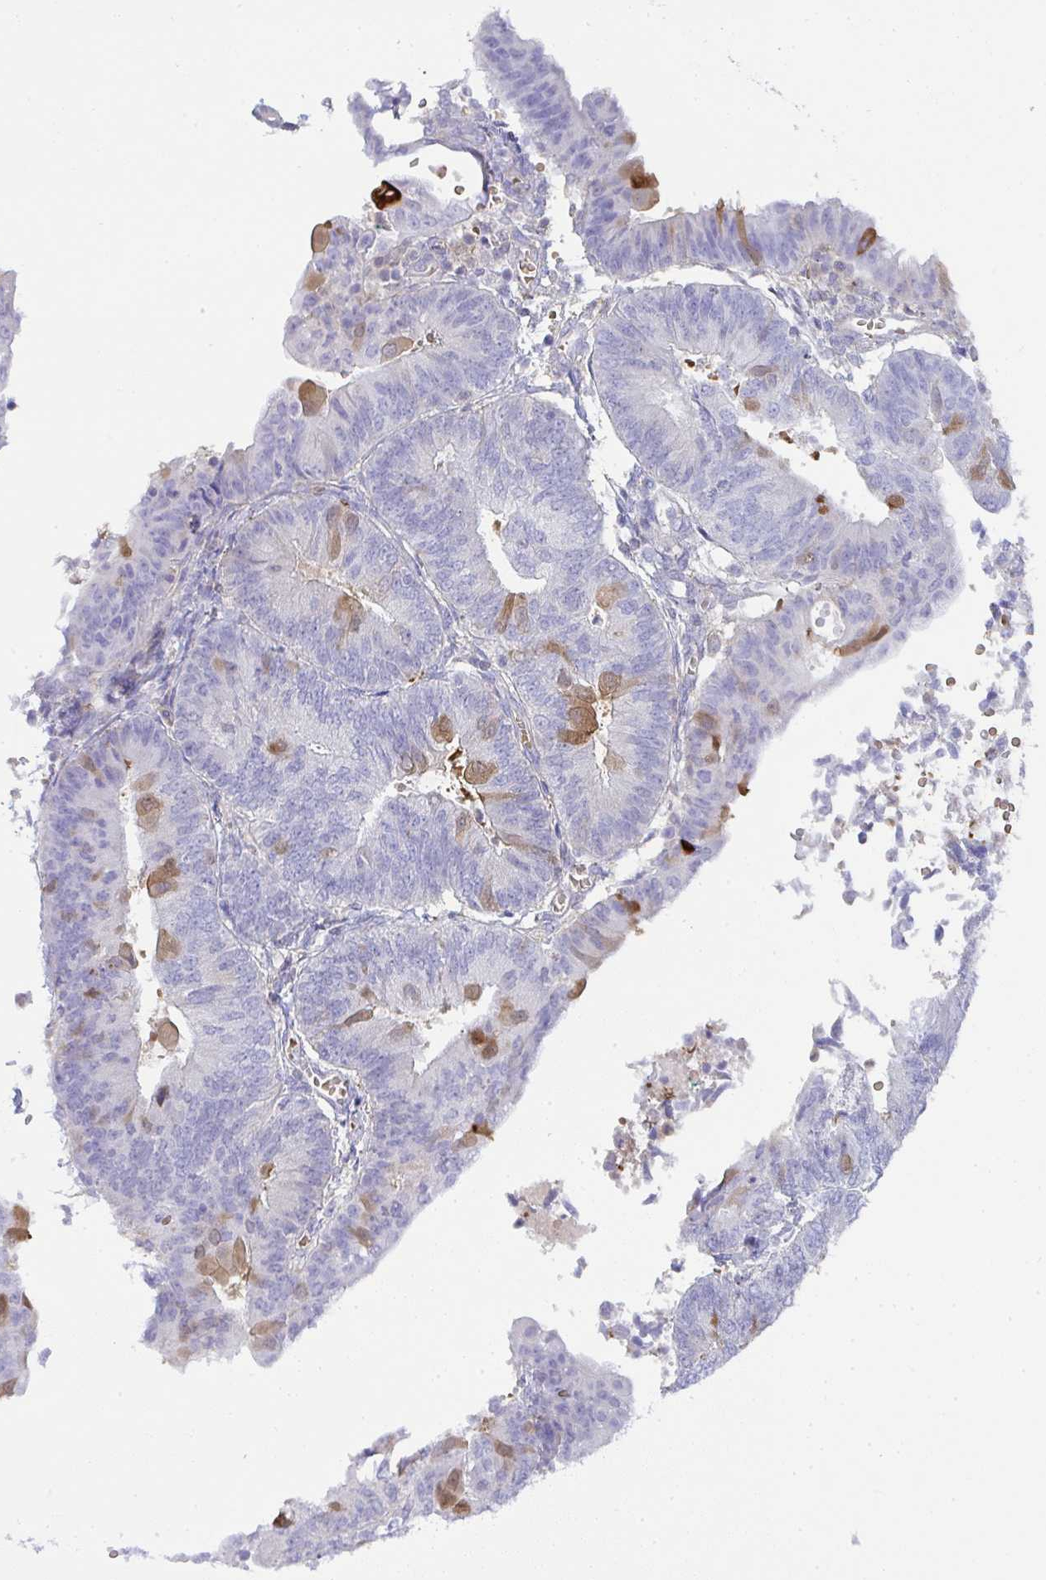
{"staining": {"intensity": "moderate", "quantity": "<25%", "location": "cytoplasmic/membranous"}, "tissue": "endometrial cancer", "cell_type": "Tumor cells", "image_type": "cancer", "snomed": [{"axis": "morphology", "description": "Adenocarcinoma, NOS"}, {"axis": "topography", "description": "Endometrium"}], "caption": "Moderate cytoplasmic/membranous positivity for a protein is present in approximately <25% of tumor cells of endometrial adenocarcinoma using immunohistochemistry.", "gene": "TNFAIP8", "patient": {"sex": "female", "age": 65}}